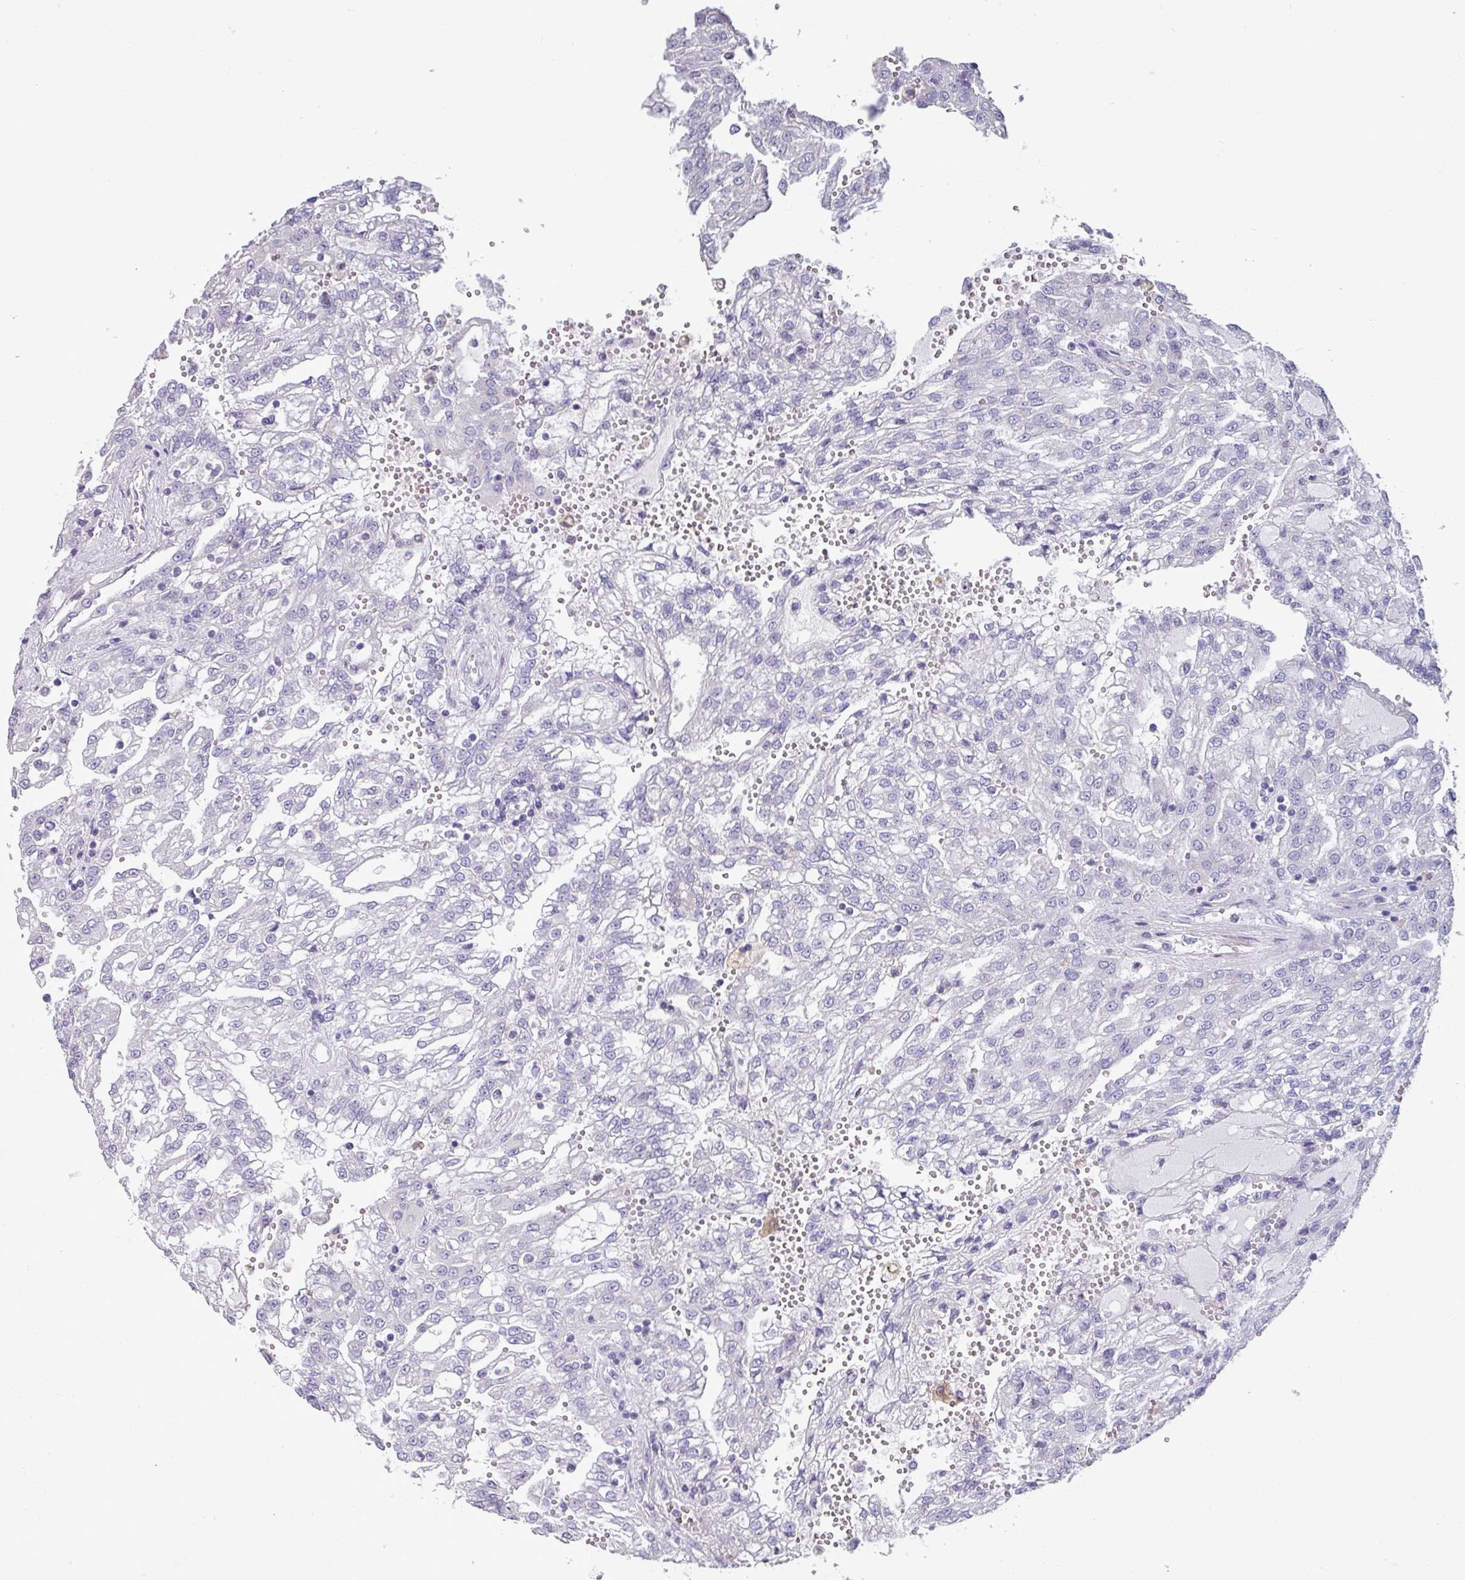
{"staining": {"intensity": "negative", "quantity": "none", "location": "none"}, "tissue": "renal cancer", "cell_type": "Tumor cells", "image_type": "cancer", "snomed": [{"axis": "morphology", "description": "Adenocarcinoma, NOS"}, {"axis": "topography", "description": "Kidney"}], "caption": "This photomicrograph is of renal cancer (adenocarcinoma) stained with immunohistochemistry to label a protein in brown with the nuclei are counter-stained blue. There is no positivity in tumor cells.", "gene": "TMEM132A", "patient": {"sex": "male", "age": 63}}